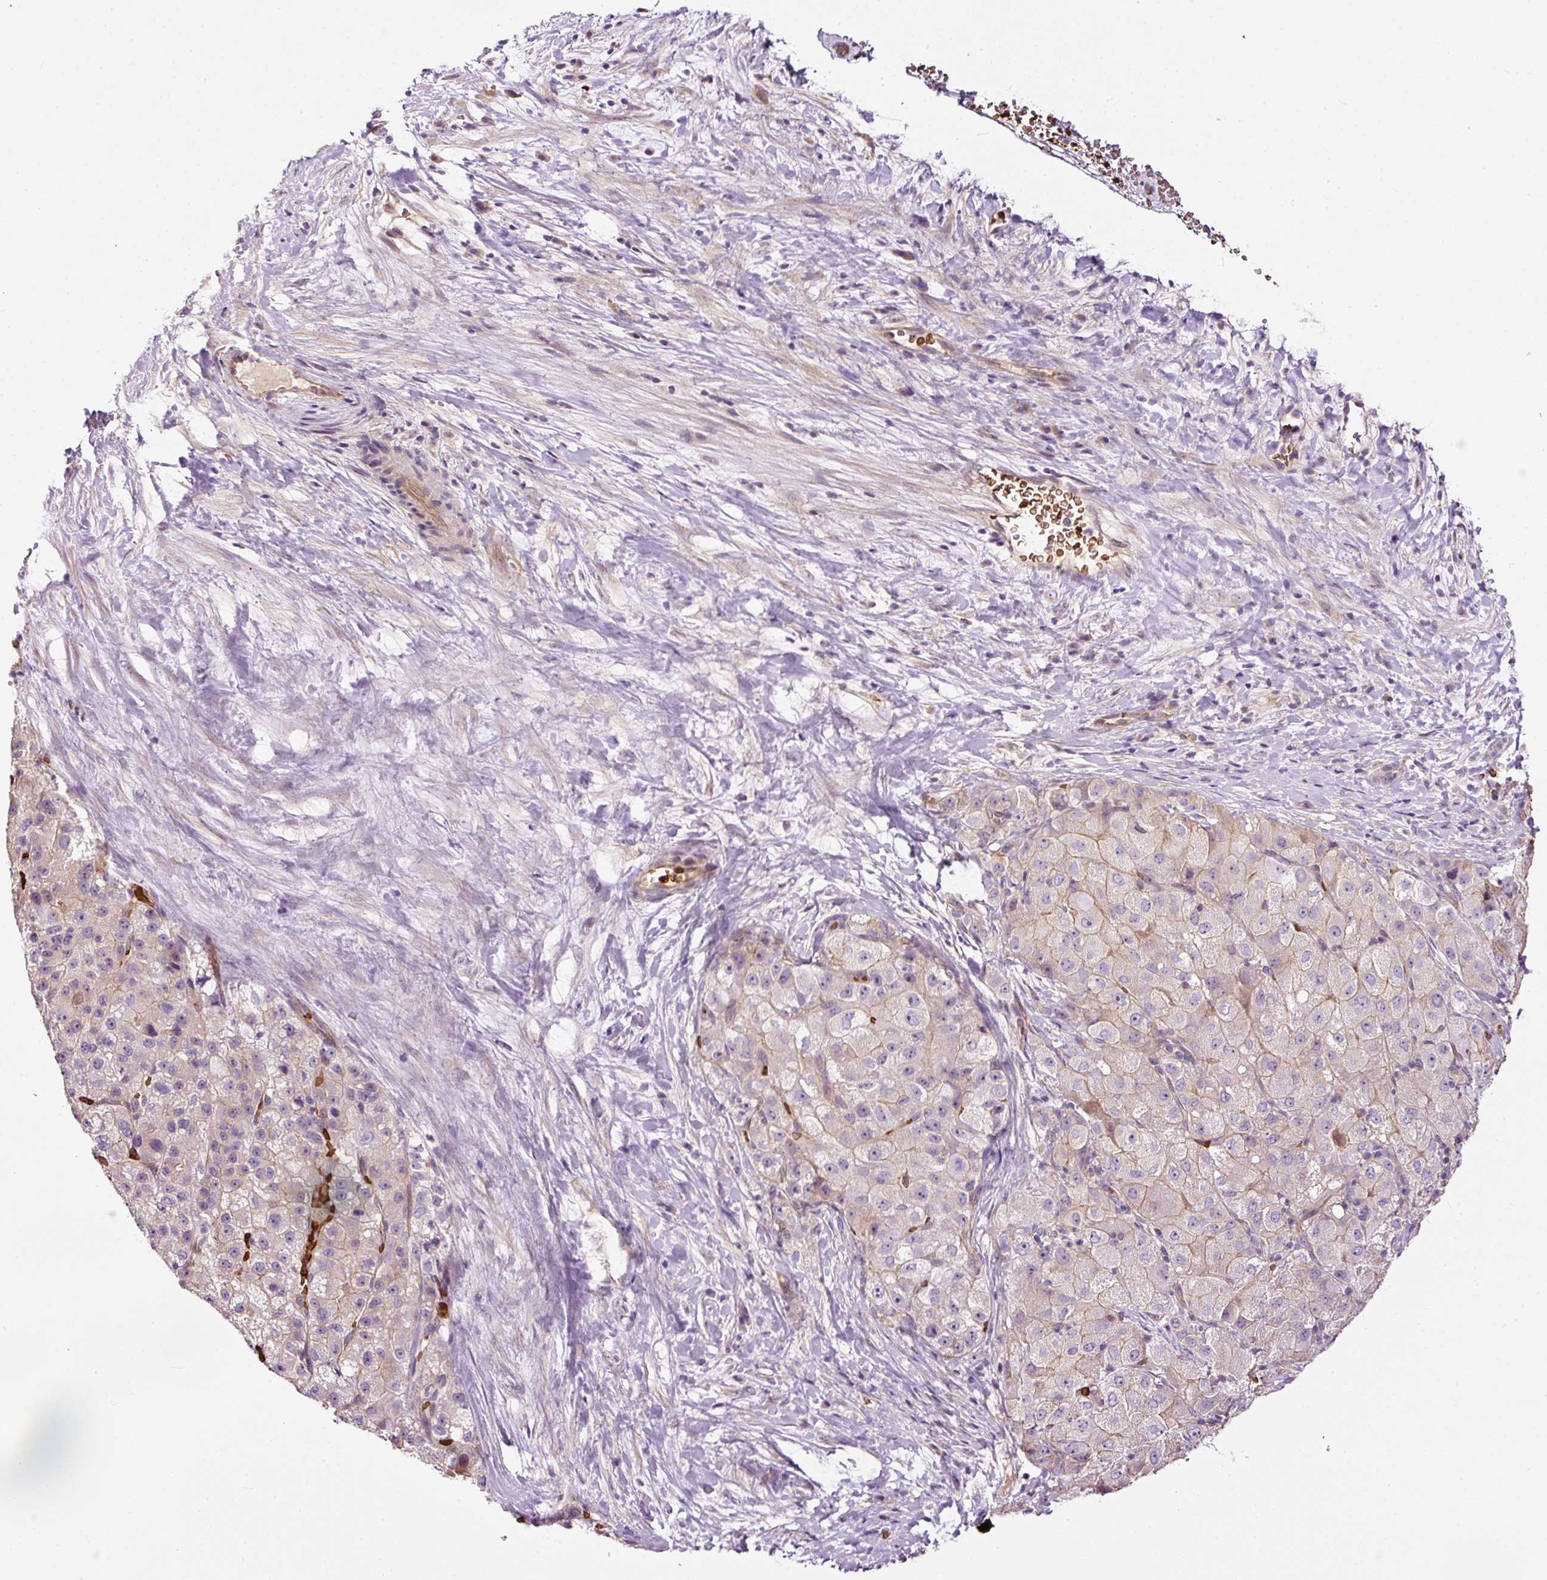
{"staining": {"intensity": "negative", "quantity": "none", "location": "none"}, "tissue": "liver cancer", "cell_type": "Tumor cells", "image_type": "cancer", "snomed": [{"axis": "morphology", "description": "Carcinoma, Hepatocellular, NOS"}, {"axis": "topography", "description": "Liver"}], "caption": "Hepatocellular carcinoma (liver) stained for a protein using immunohistochemistry (IHC) reveals no positivity tumor cells.", "gene": "USHBP1", "patient": {"sex": "male", "age": 80}}